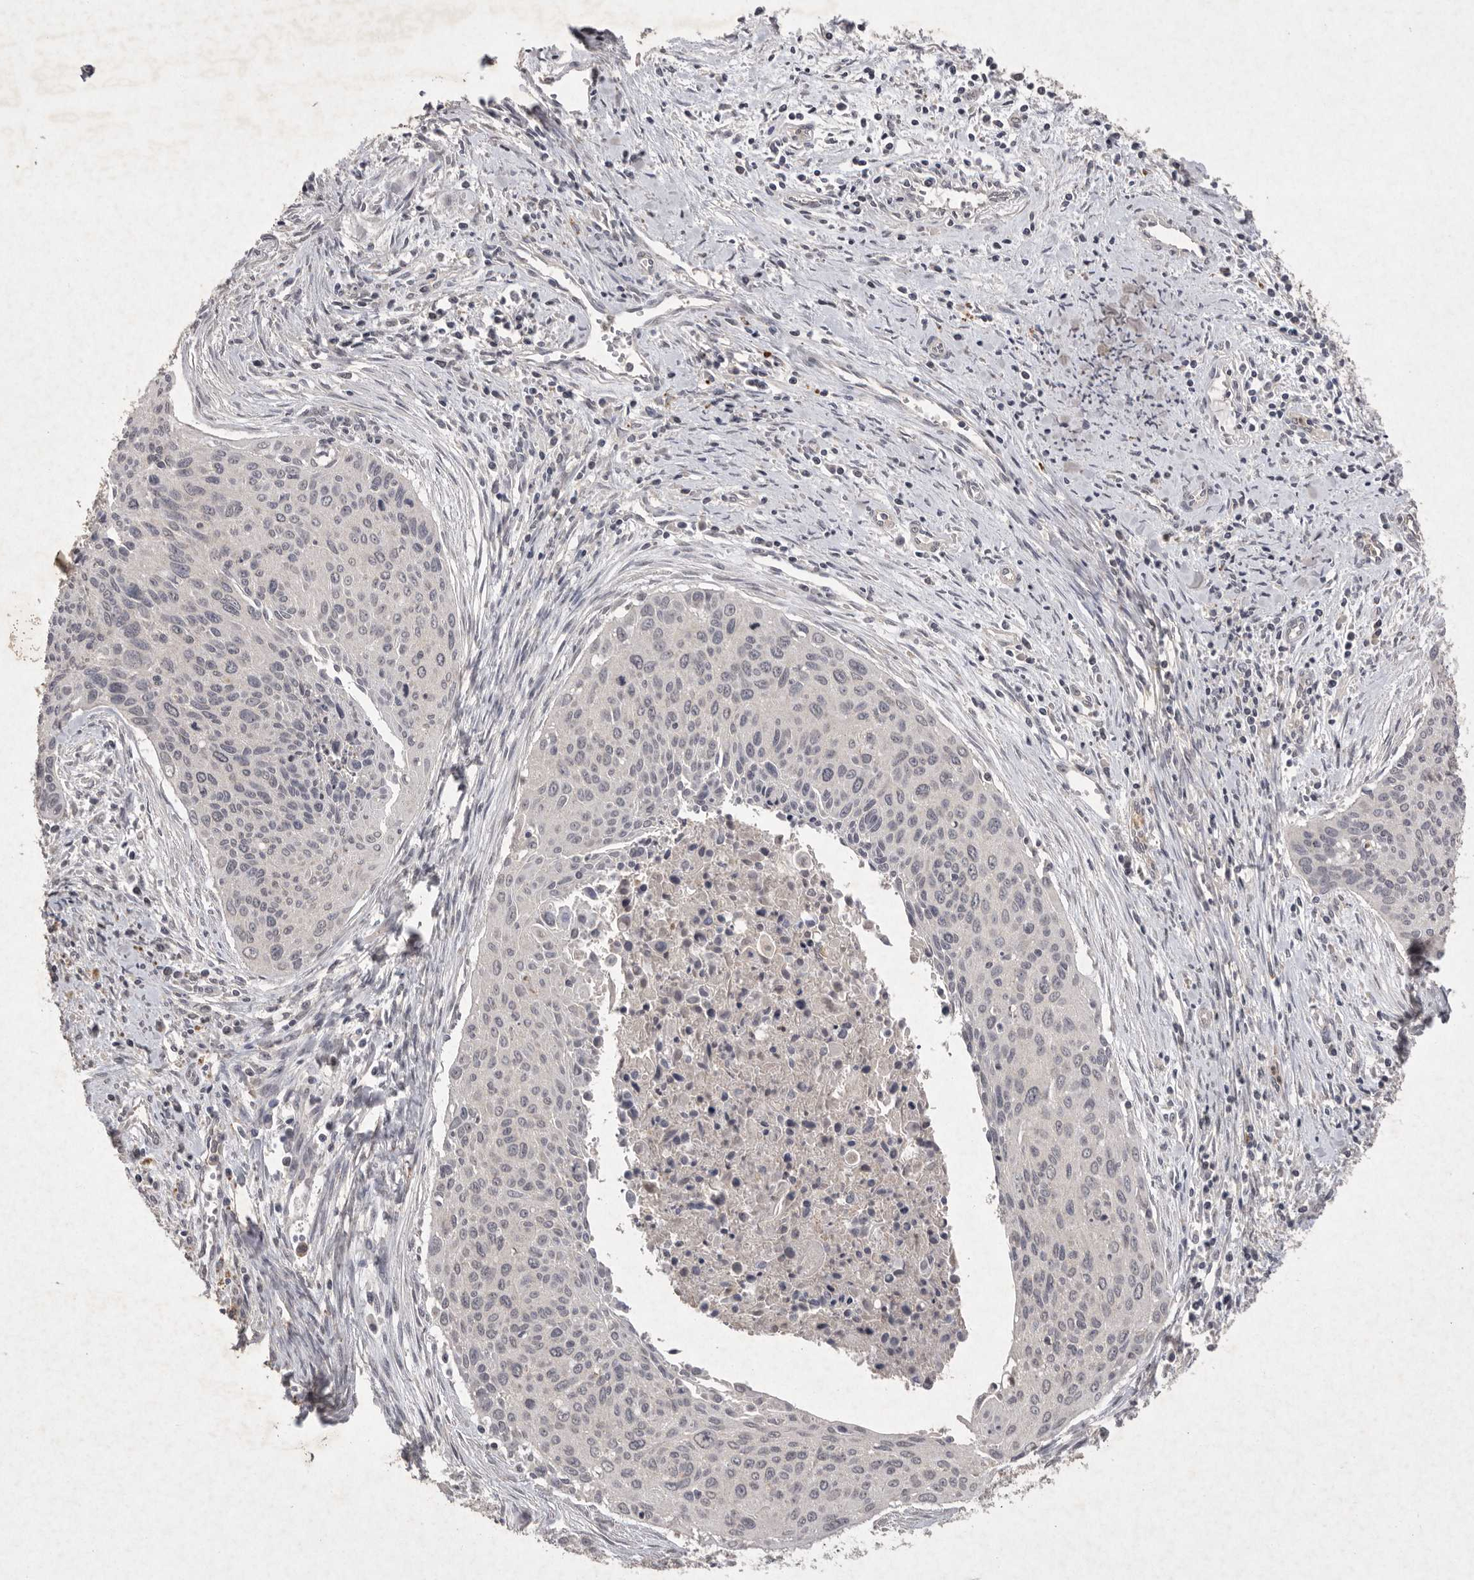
{"staining": {"intensity": "negative", "quantity": "none", "location": "none"}, "tissue": "cervical cancer", "cell_type": "Tumor cells", "image_type": "cancer", "snomed": [{"axis": "morphology", "description": "Squamous cell carcinoma, NOS"}, {"axis": "topography", "description": "Cervix"}], "caption": "This is an immunohistochemistry (IHC) photomicrograph of cervical cancer (squamous cell carcinoma). There is no positivity in tumor cells.", "gene": "APLNR", "patient": {"sex": "female", "age": 55}}